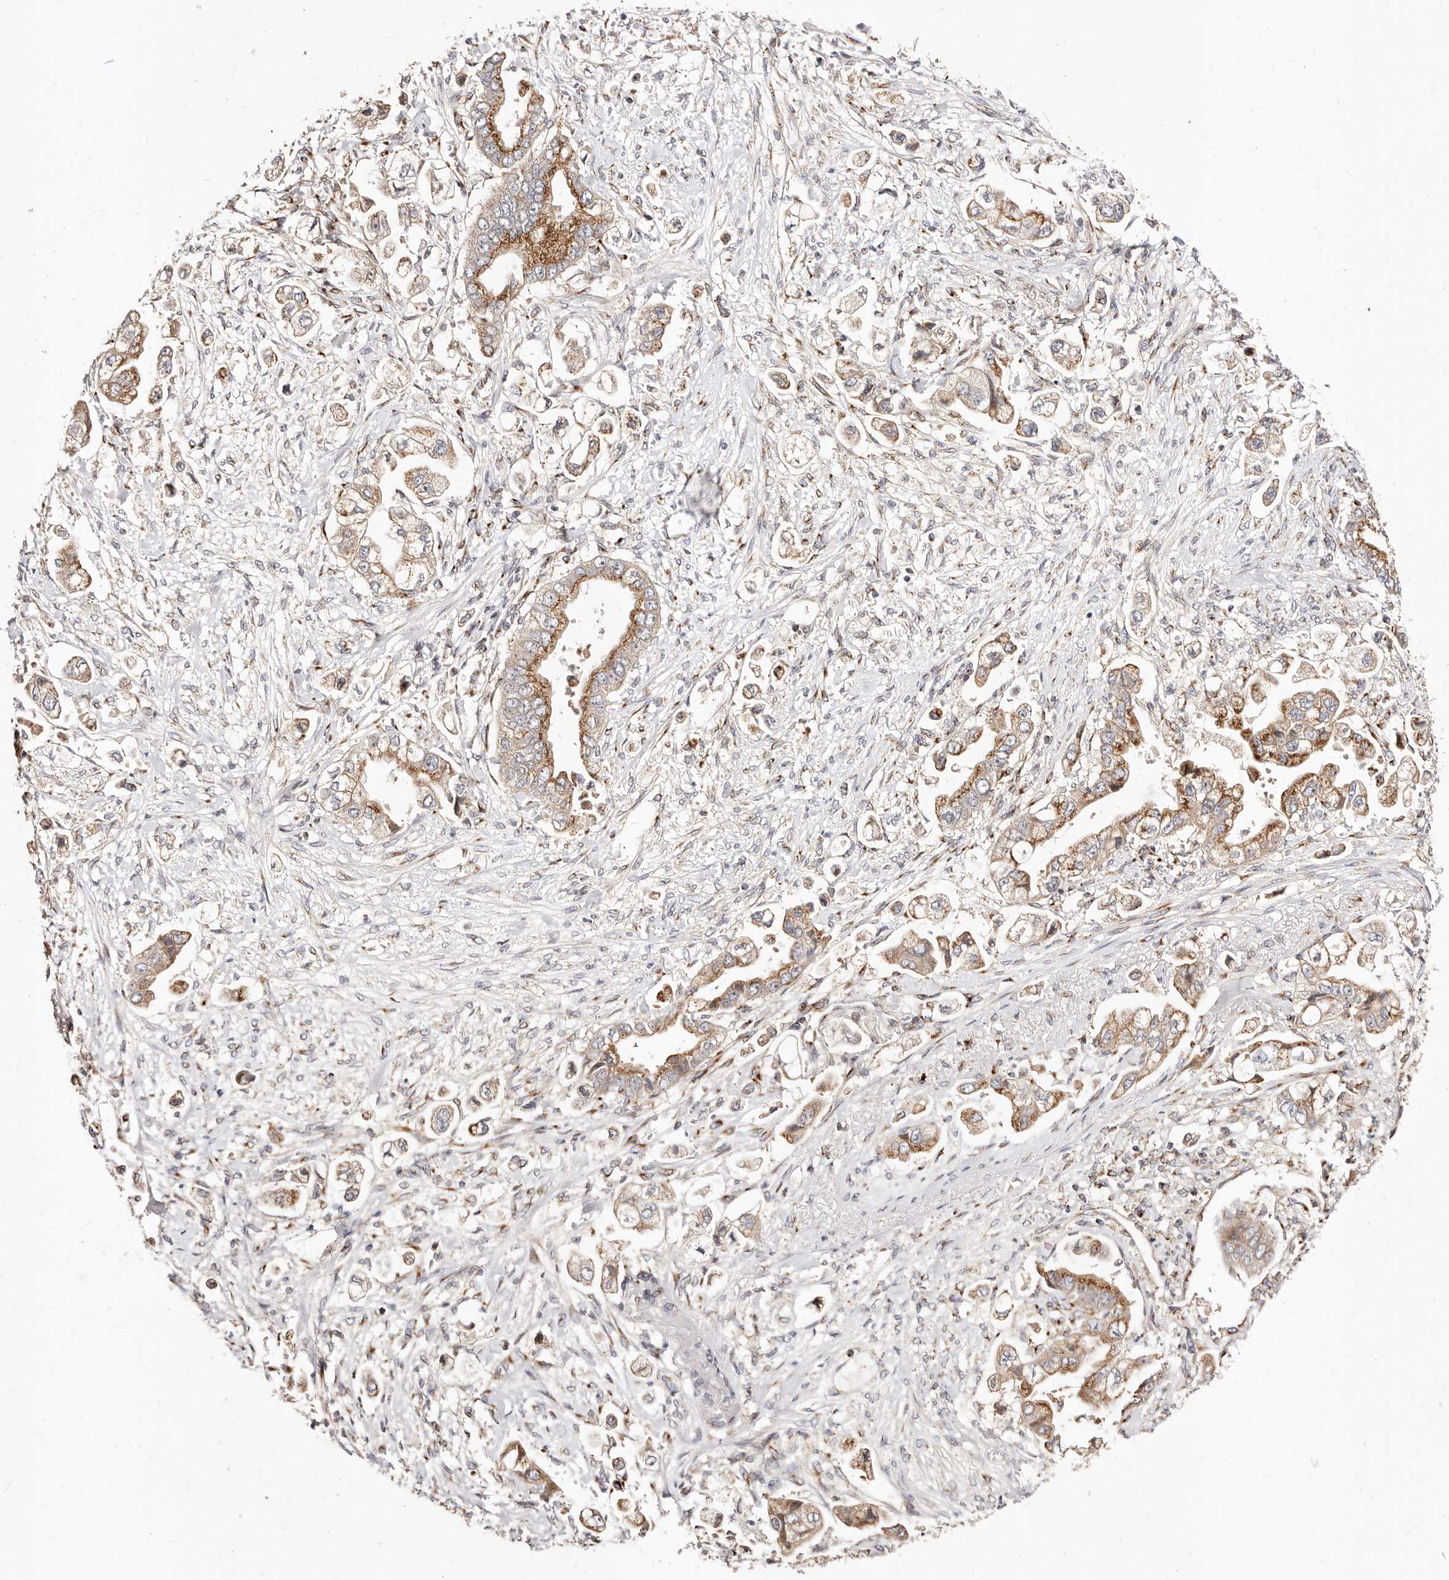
{"staining": {"intensity": "moderate", "quantity": ">75%", "location": "cytoplasmic/membranous"}, "tissue": "stomach cancer", "cell_type": "Tumor cells", "image_type": "cancer", "snomed": [{"axis": "morphology", "description": "Adenocarcinoma, NOS"}, {"axis": "topography", "description": "Stomach"}], "caption": "Stomach cancer stained with DAB (3,3'-diaminobenzidine) IHC reveals medium levels of moderate cytoplasmic/membranous staining in about >75% of tumor cells.", "gene": "MAPK6", "patient": {"sex": "male", "age": 62}}